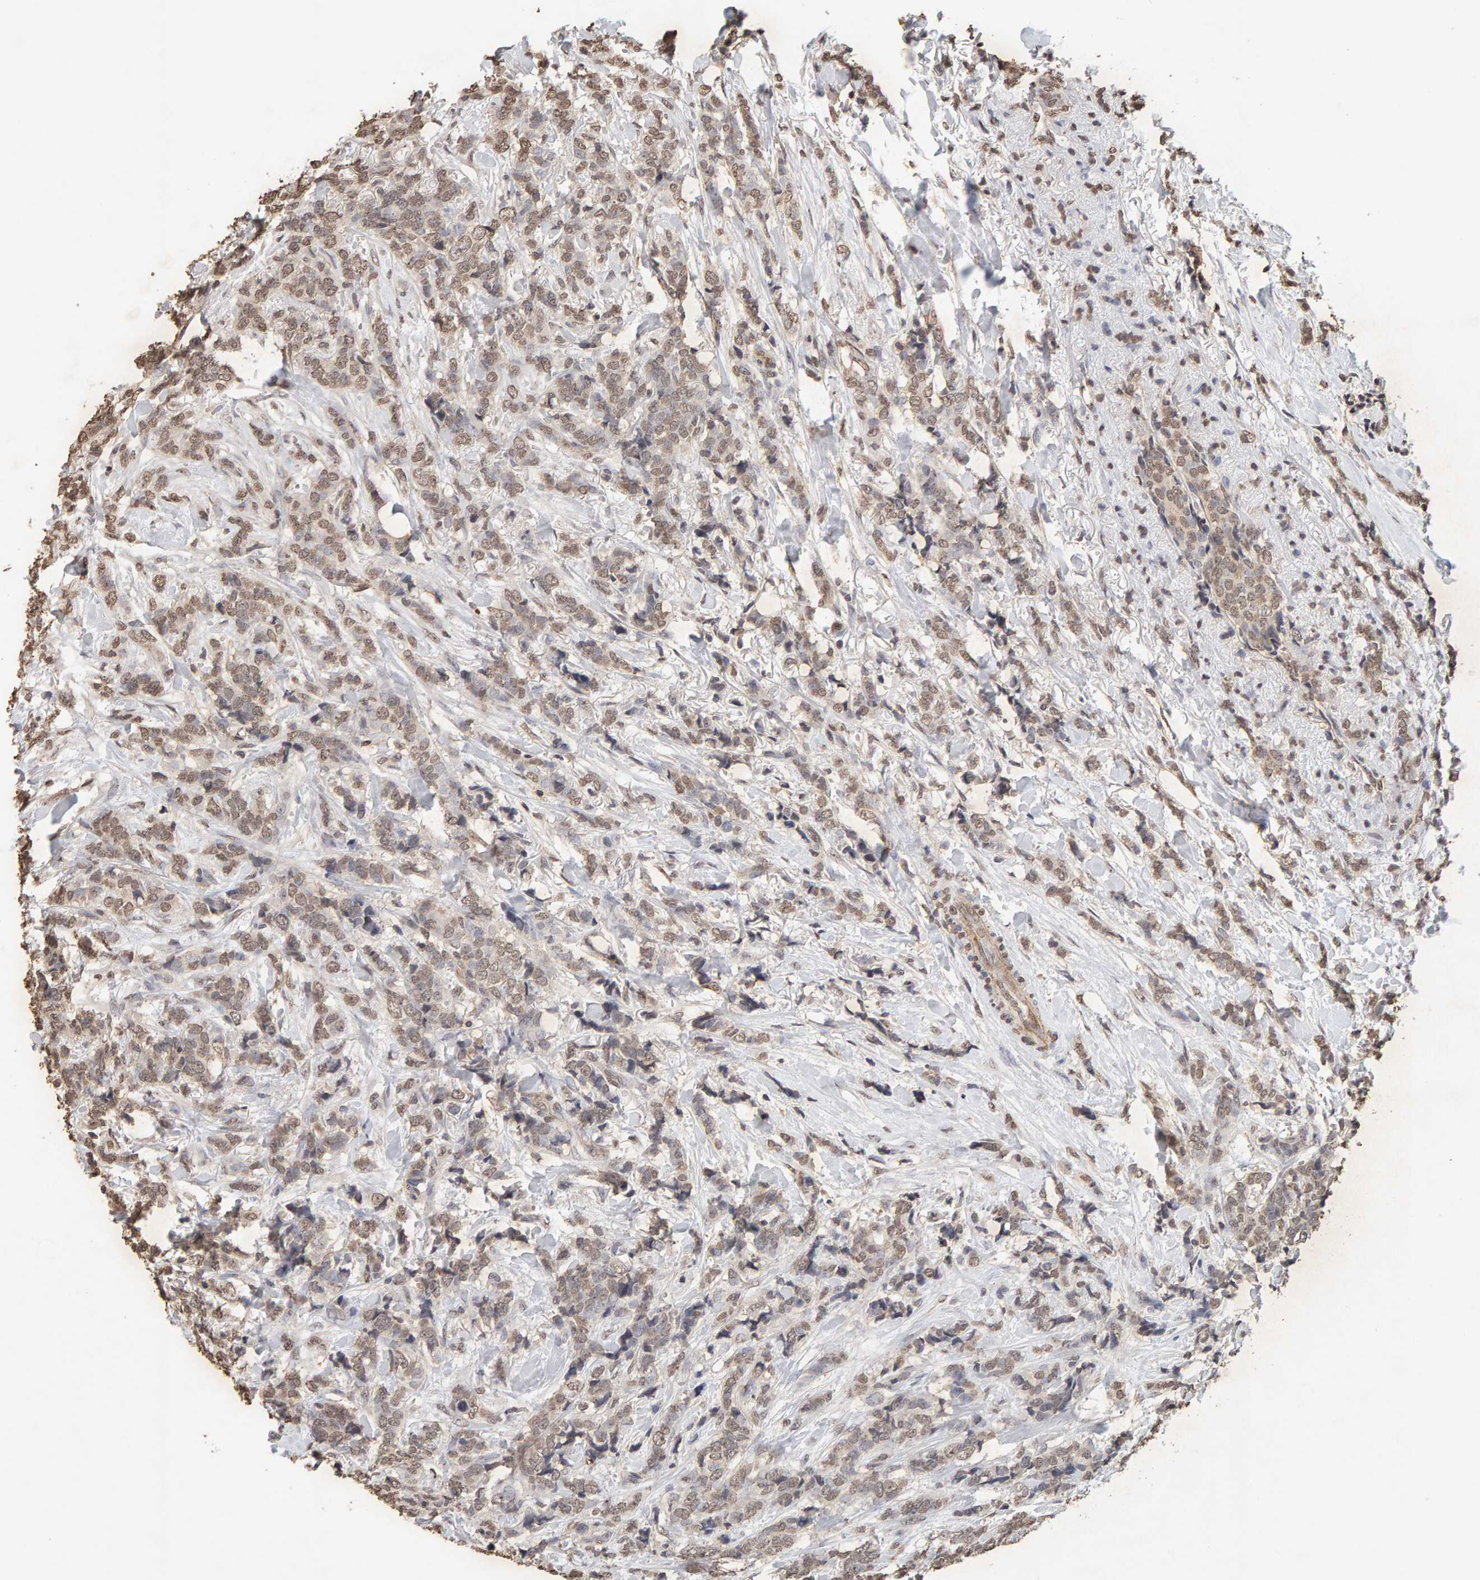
{"staining": {"intensity": "weak", "quantity": ">75%", "location": "cytoplasmic/membranous,nuclear"}, "tissue": "breast cancer", "cell_type": "Tumor cells", "image_type": "cancer", "snomed": [{"axis": "morphology", "description": "Lobular carcinoma"}, {"axis": "topography", "description": "Skin"}, {"axis": "topography", "description": "Breast"}], "caption": "IHC image of lobular carcinoma (breast) stained for a protein (brown), which displays low levels of weak cytoplasmic/membranous and nuclear expression in about >75% of tumor cells.", "gene": "DNAJB5", "patient": {"sex": "female", "age": 46}}